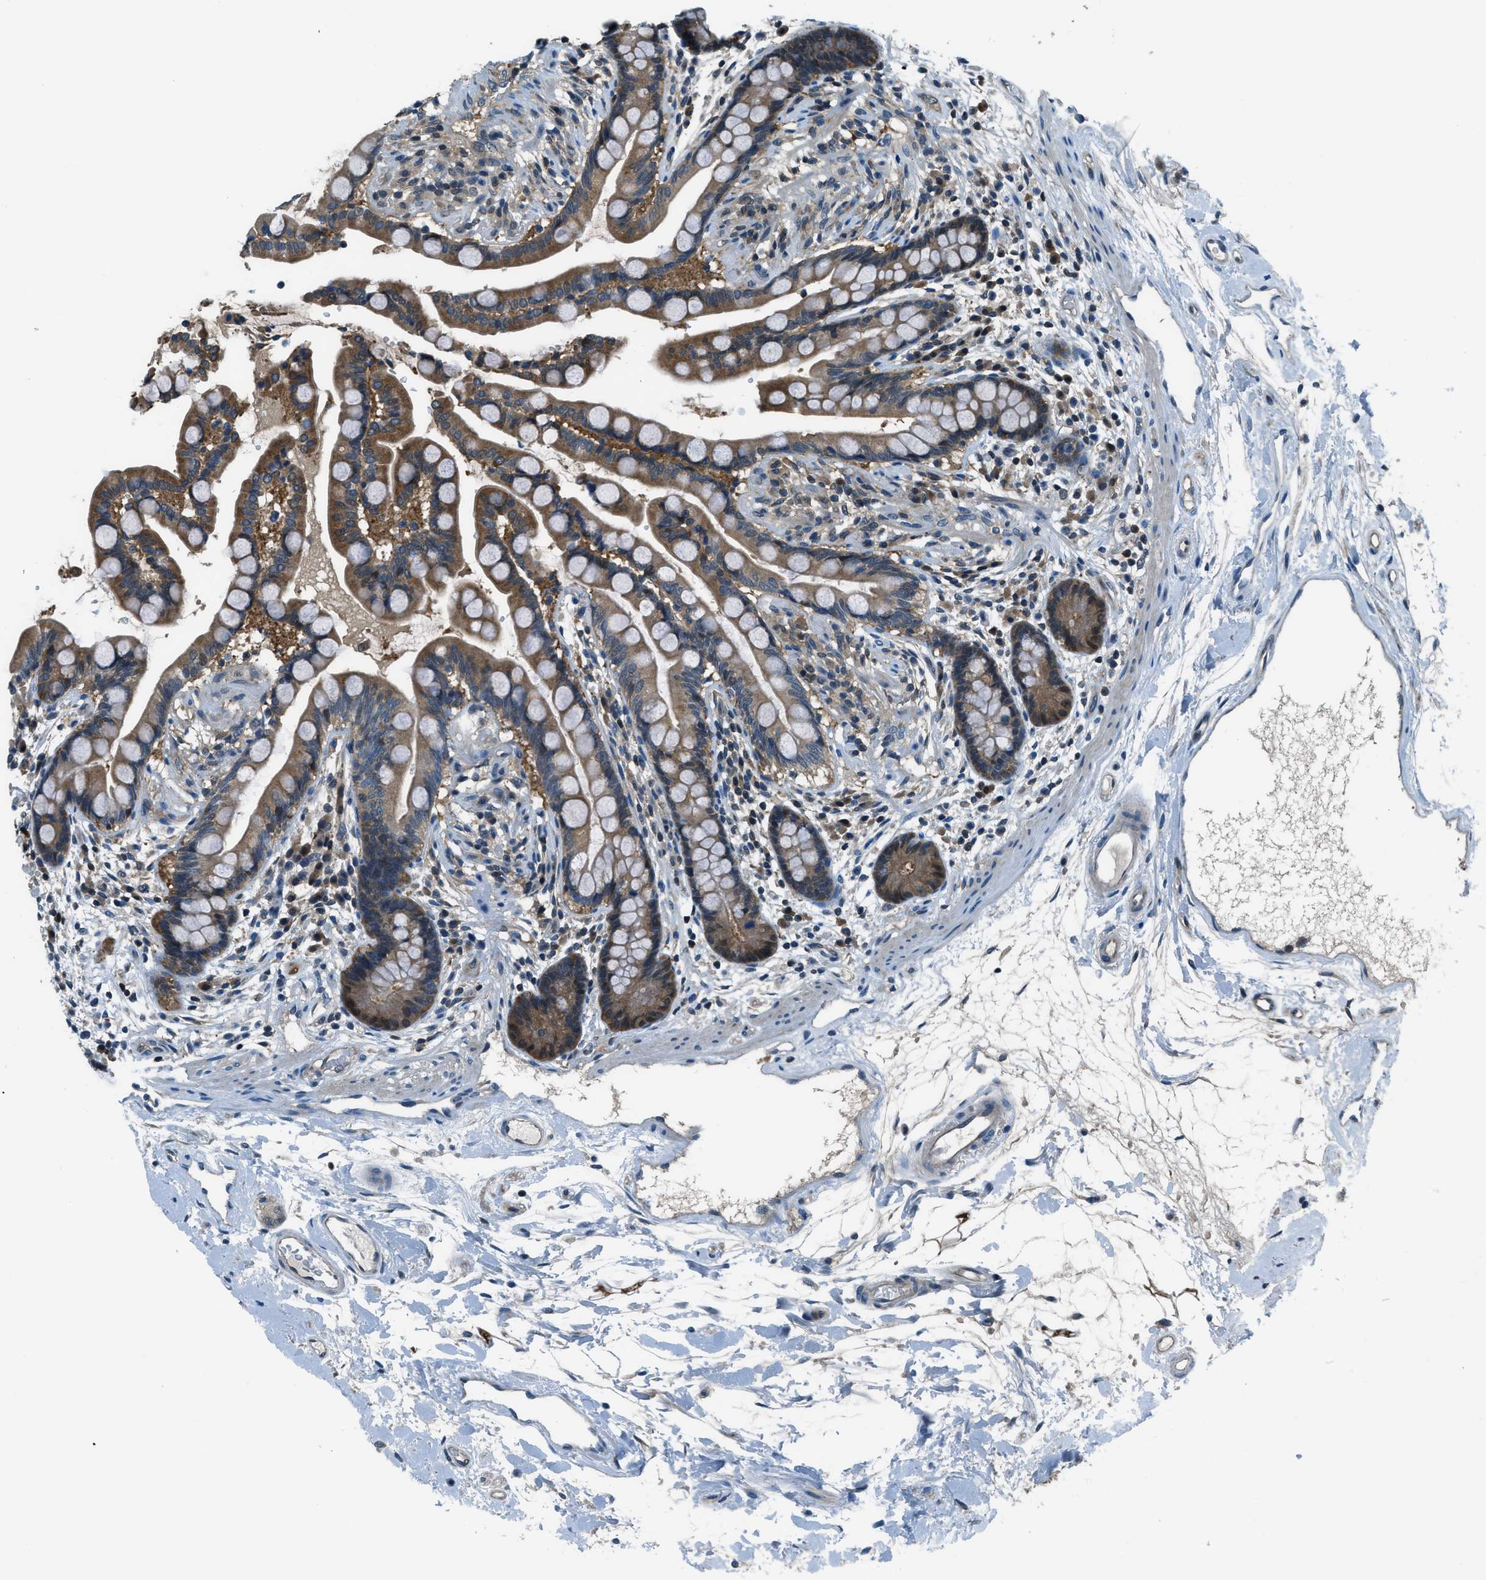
{"staining": {"intensity": "weak", "quantity": ">75%", "location": "cytoplasmic/membranous"}, "tissue": "colon", "cell_type": "Endothelial cells", "image_type": "normal", "snomed": [{"axis": "morphology", "description": "Normal tissue, NOS"}, {"axis": "topography", "description": "Colon"}], "caption": "Approximately >75% of endothelial cells in unremarkable colon display weak cytoplasmic/membranous protein positivity as visualized by brown immunohistochemical staining.", "gene": "HEBP2", "patient": {"sex": "male", "age": 73}}